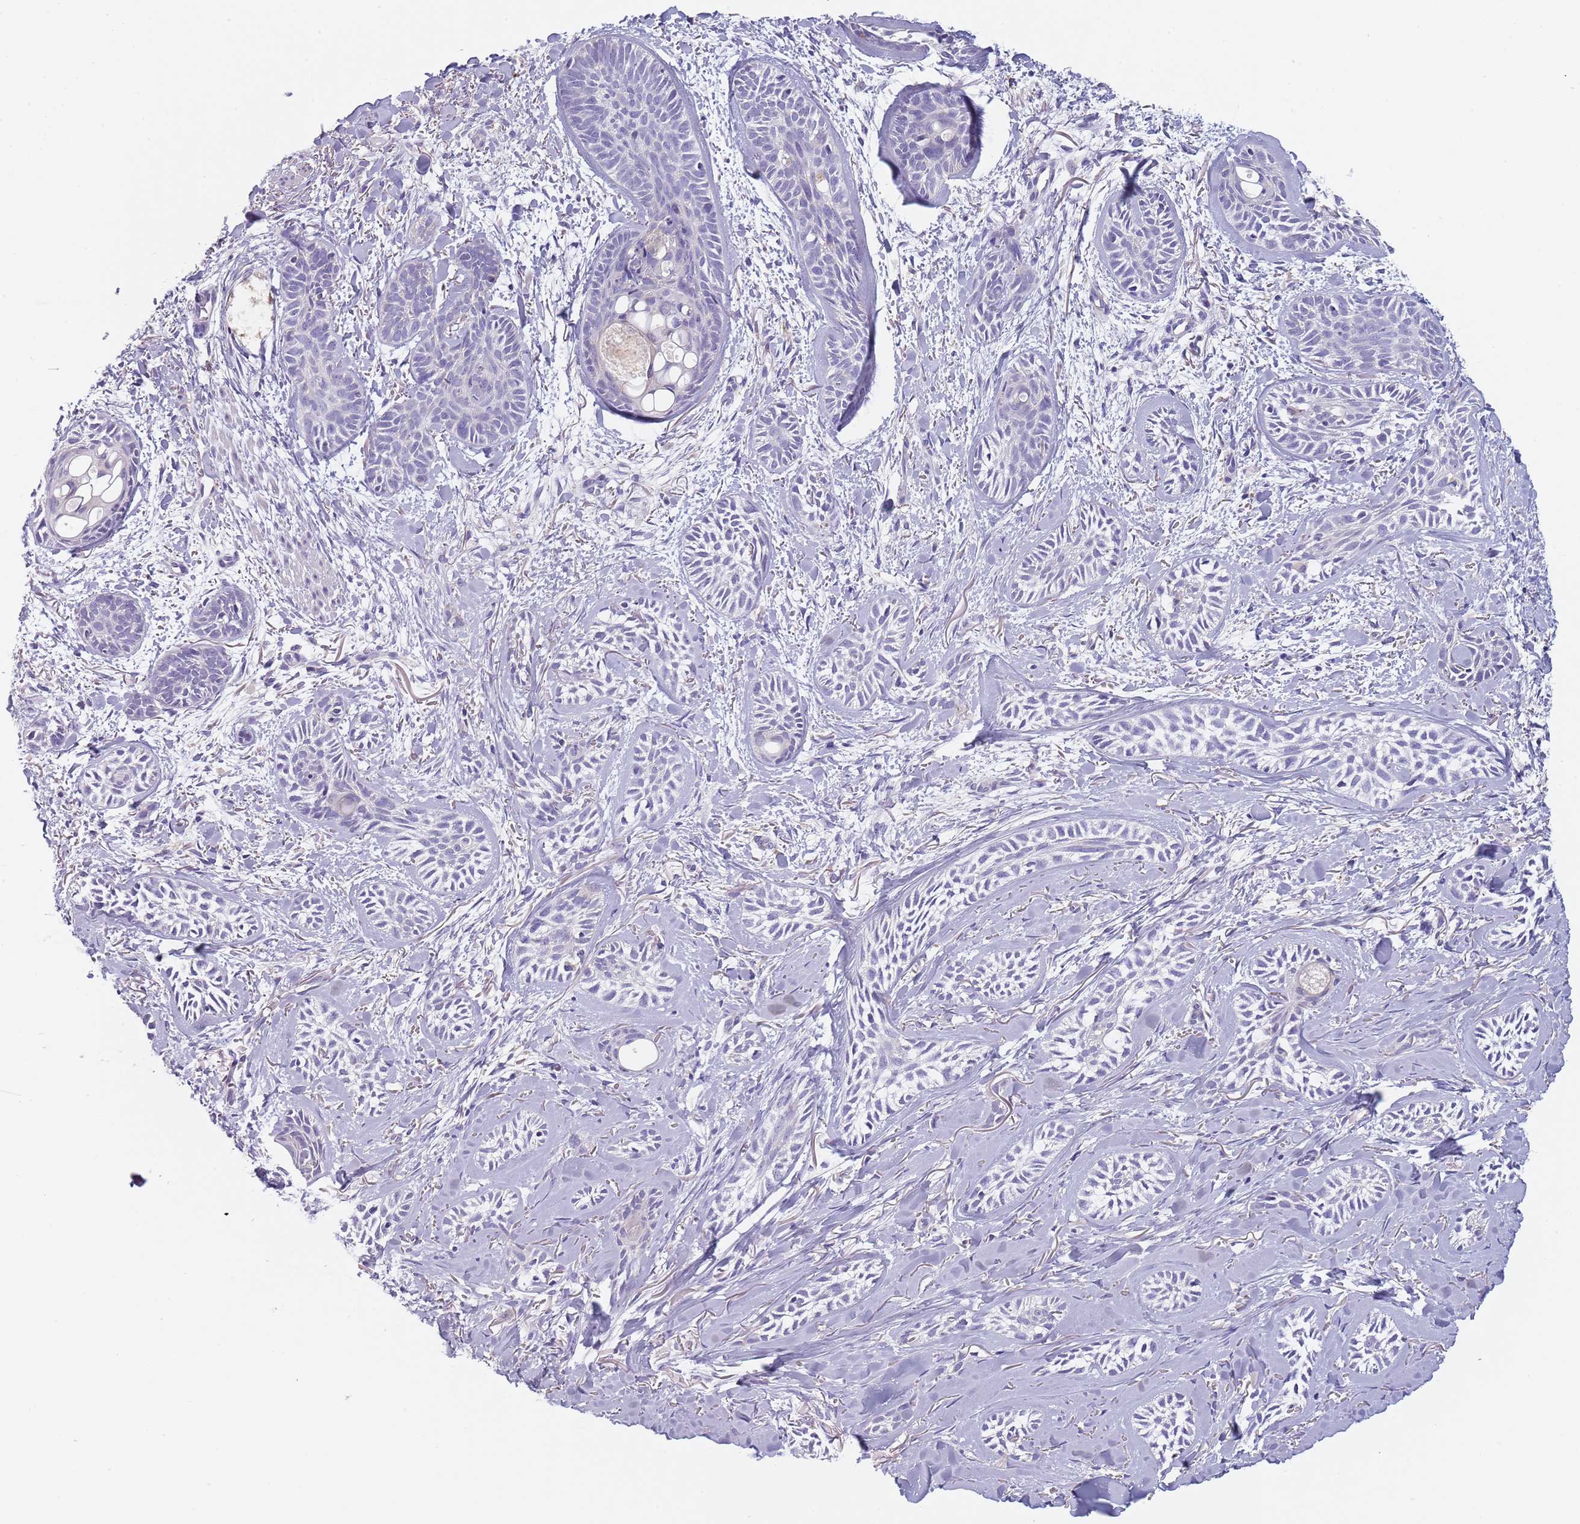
{"staining": {"intensity": "negative", "quantity": "none", "location": "none"}, "tissue": "skin cancer", "cell_type": "Tumor cells", "image_type": "cancer", "snomed": [{"axis": "morphology", "description": "Basal cell carcinoma"}, {"axis": "topography", "description": "Skin"}], "caption": "This is an immunohistochemistry photomicrograph of skin cancer. There is no expression in tumor cells.", "gene": "MAN1C1", "patient": {"sex": "female", "age": 59}}